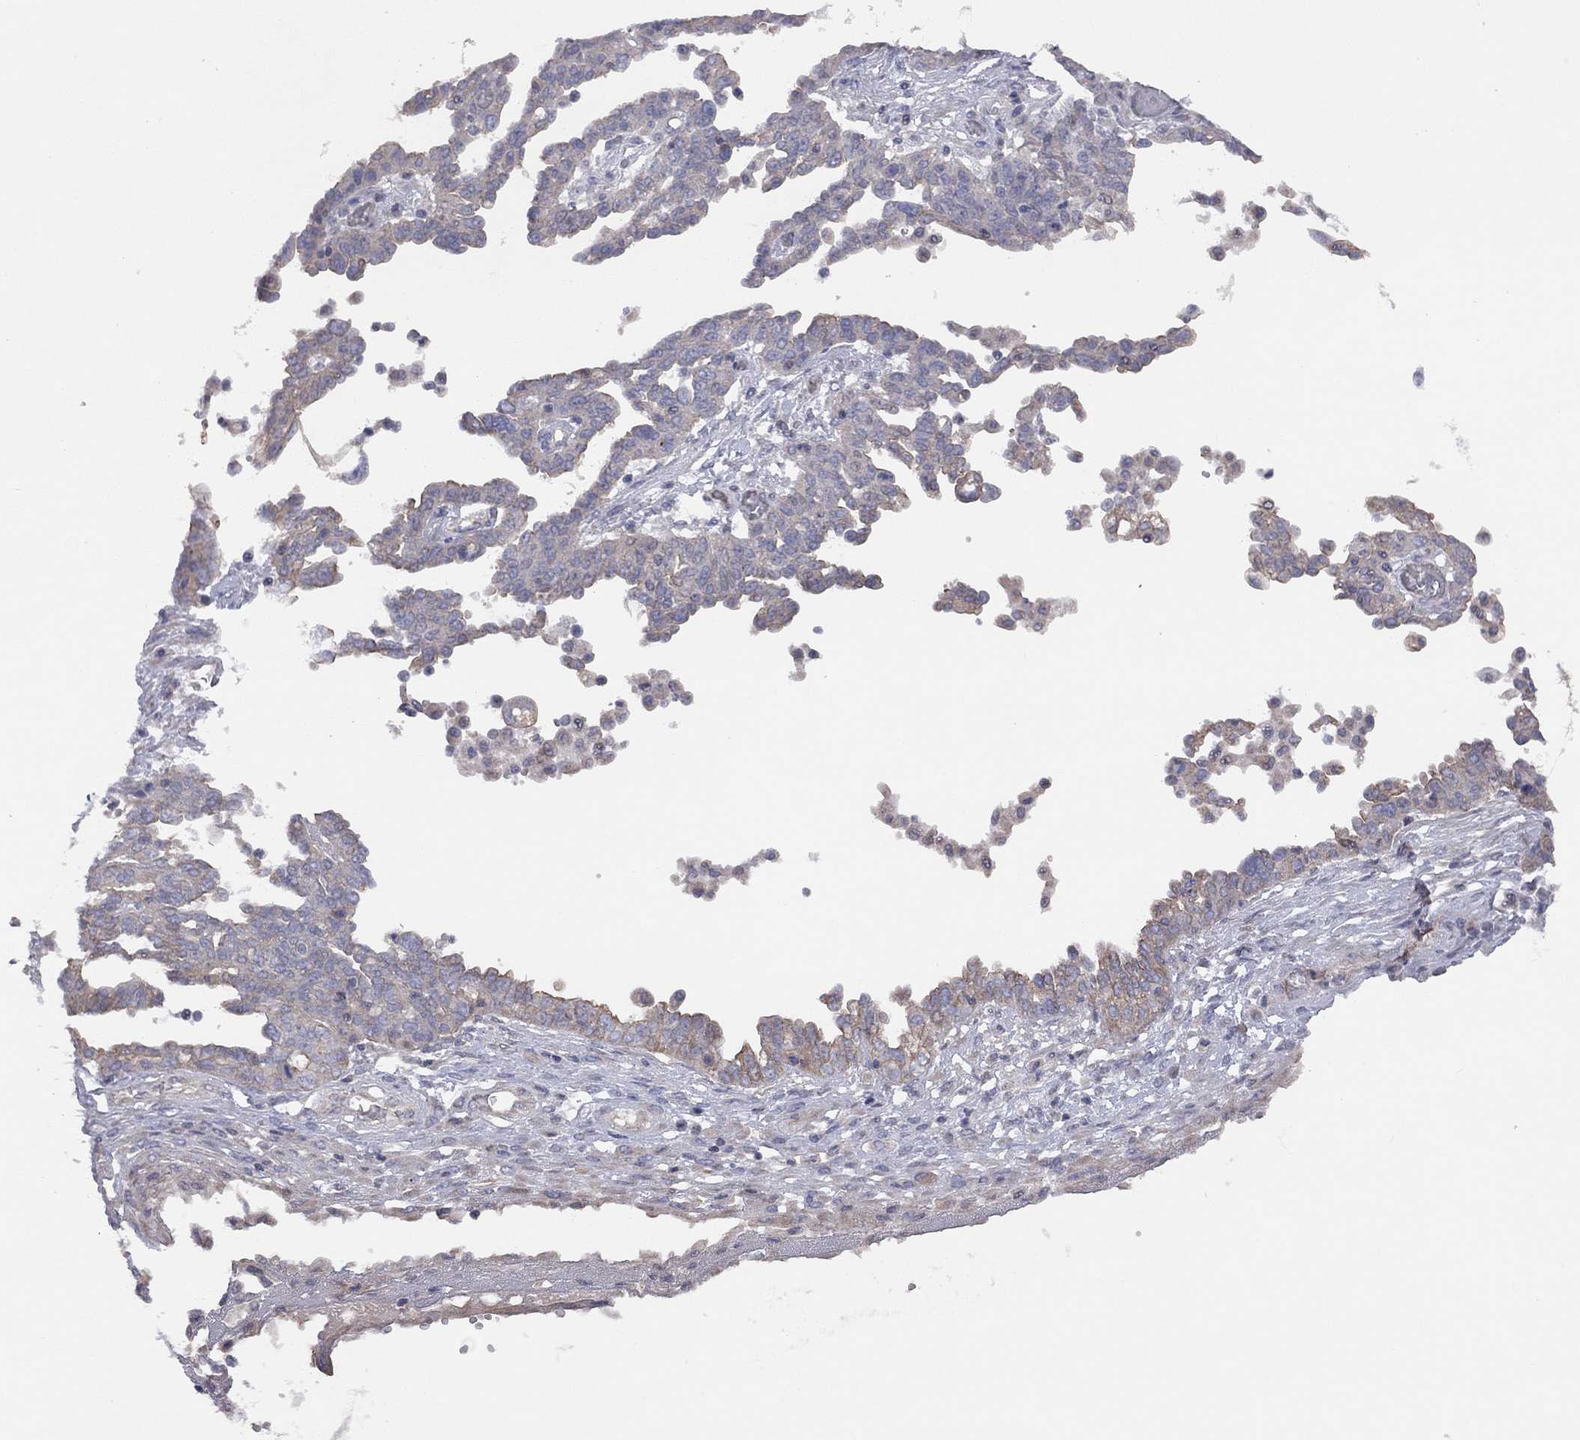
{"staining": {"intensity": "moderate", "quantity": "<25%", "location": "cytoplasmic/membranous"}, "tissue": "ovarian cancer", "cell_type": "Tumor cells", "image_type": "cancer", "snomed": [{"axis": "morphology", "description": "Cystadenocarcinoma, serous, NOS"}, {"axis": "topography", "description": "Ovary"}], "caption": "Ovarian cancer tissue displays moderate cytoplasmic/membranous positivity in approximately <25% of tumor cells", "gene": "KCNB1", "patient": {"sex": "female", "age": 67}}